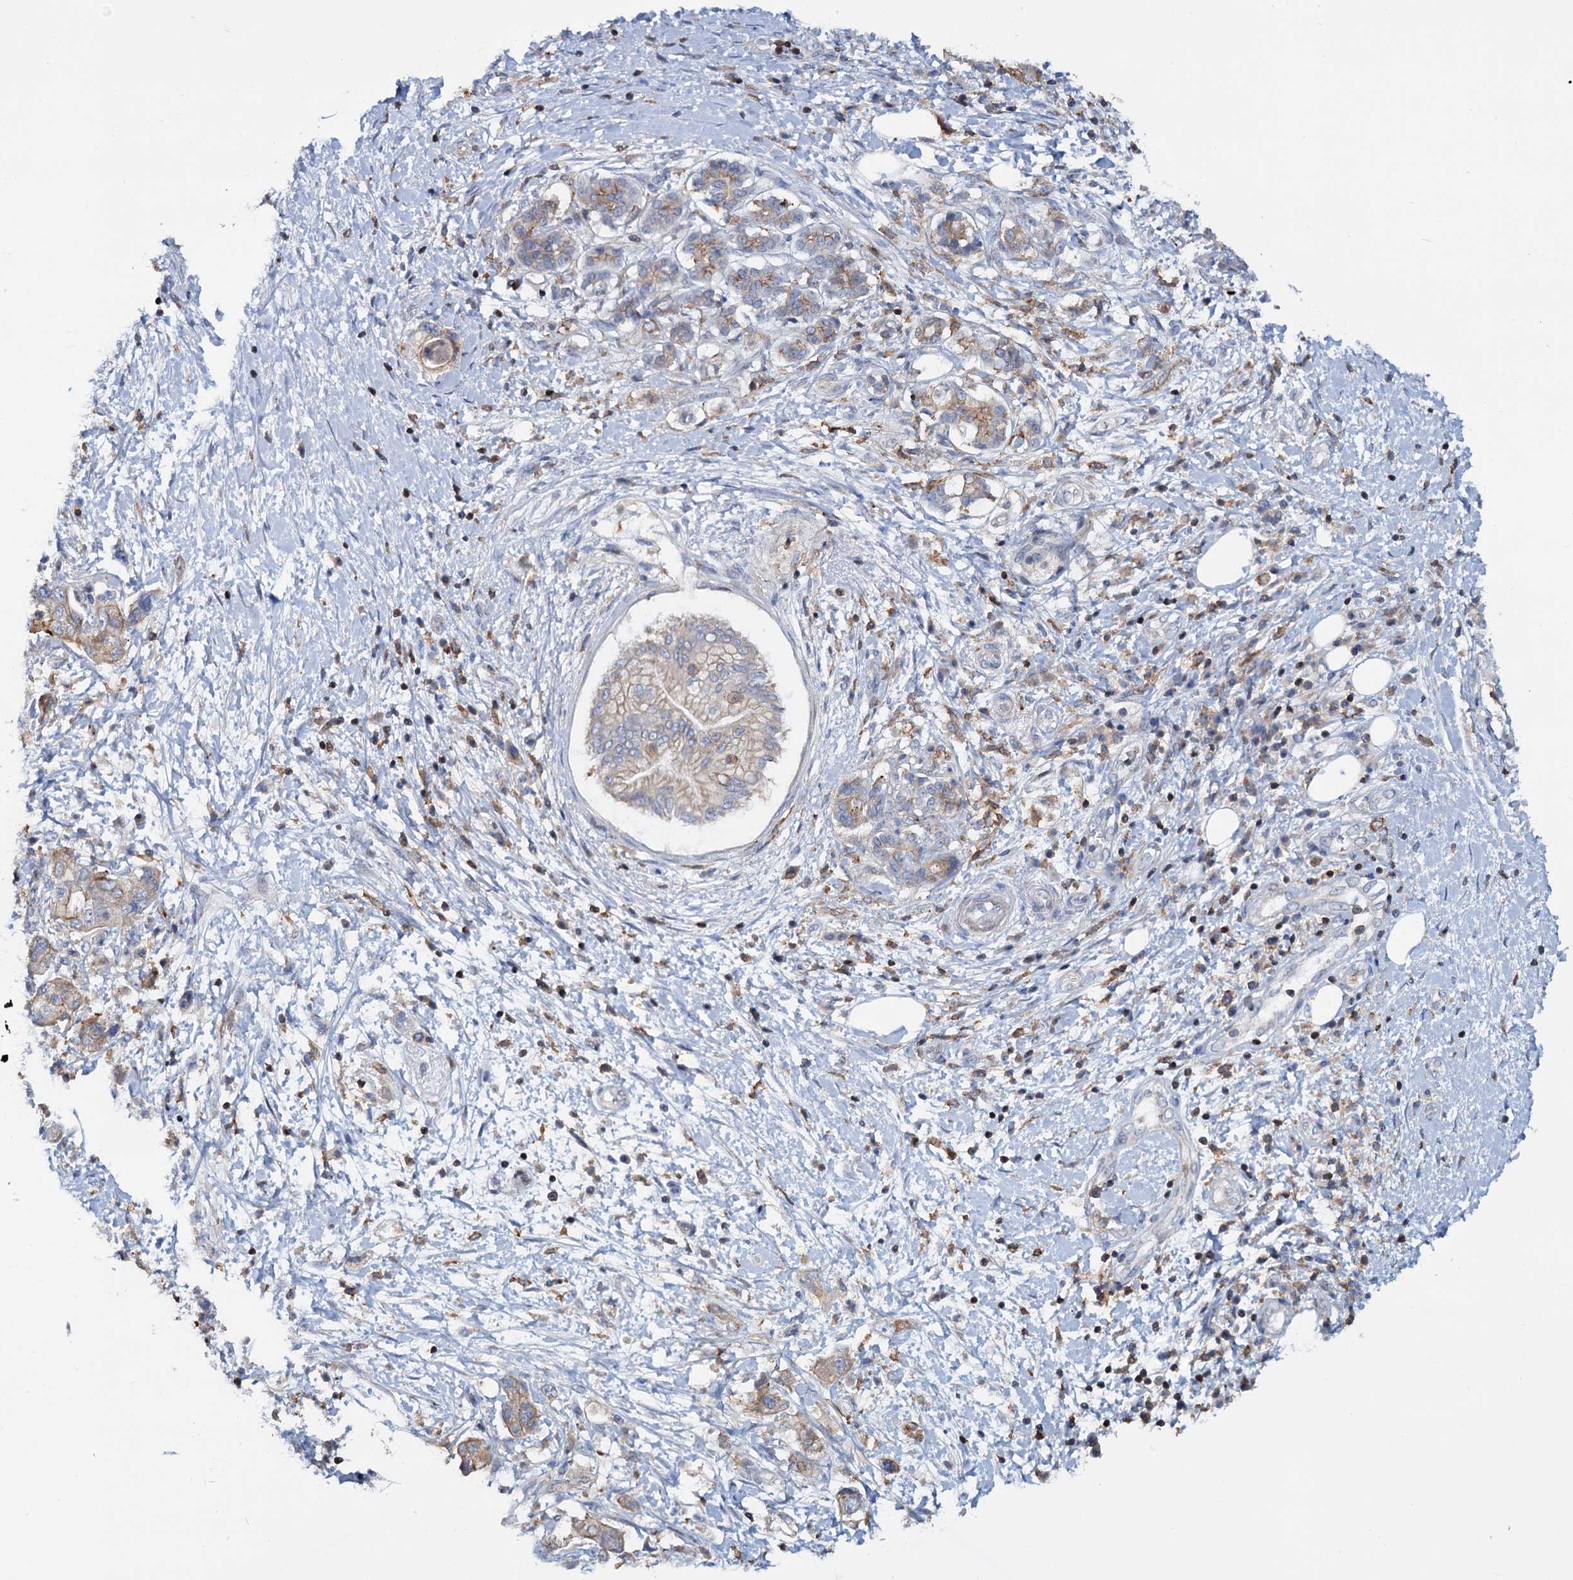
{"staining": {"intensity": "moderate", "quantity": "<25%", "location": "cytoplasmic/membranous"}, "tissue": "pancreatic cancer", "cell_type": "Tumor cells", "image_type": "cancer", "snomed": [{"axis": "morphology", "description": "Adenocarcinoma, NOS"}, {"axis": "topography", "description": "Pancreas"}], "caption": "Immunohistochemical staining of pancreatic adenocarcinoma displays moderate cytoplasmic/membranous protein expression in approximately <25% of tumor cells. (Brightfield microscopy of DAB IHC at high magnification).", "gene": "LRCH4", "patient": {"sex": "female", "age": 73}}